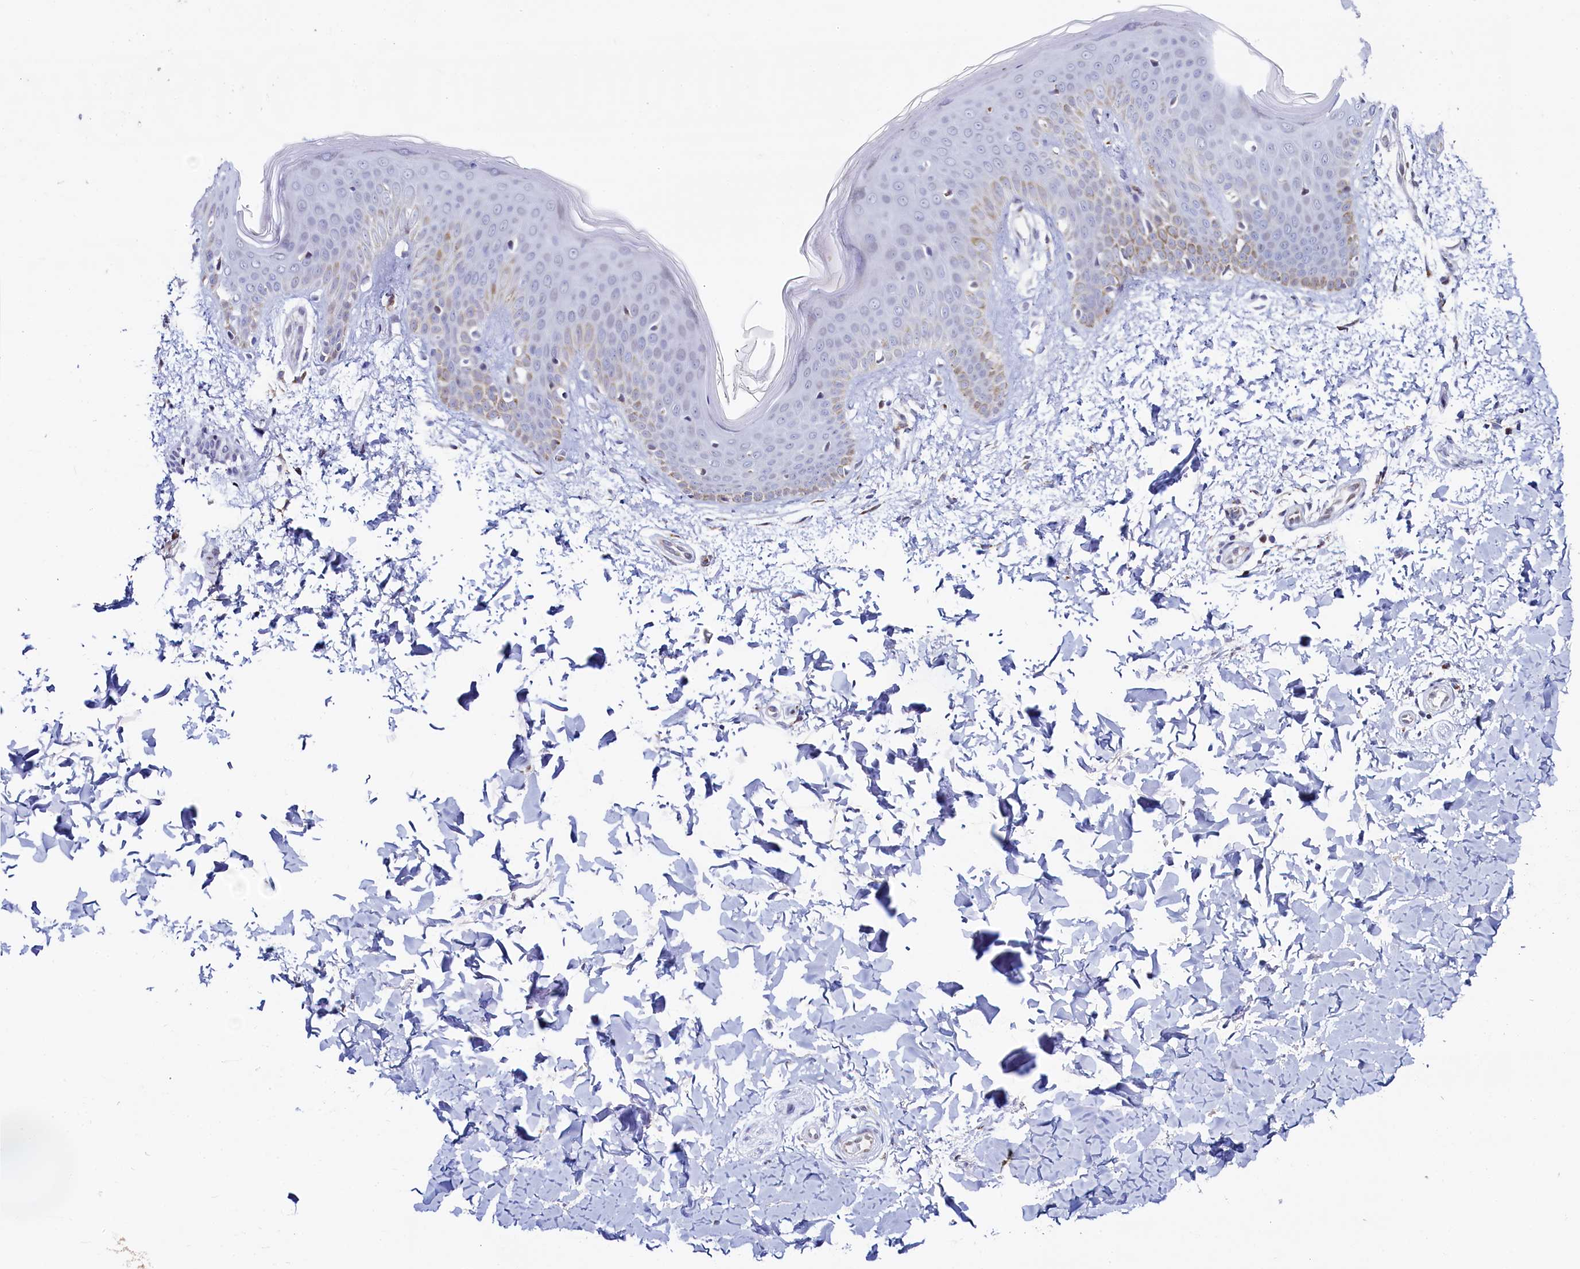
{"staining": {"intensity": "moderate", "quantity": "25%-75%", "location": "cytoplasmic/membranous"}, "tissue": "skin", "cell_type": "Fibroblasts", "image_type": "normal", "snomed": [{"axis": "morphology", "description": "Normal tissue, NOS"}, {"axis": "topography", "description": "Skin"}], "caption": "This histopathology image reveals benign skin stained with IHC to label a protein in brown. The cytoplasmic/membranous of fibroblasts show moderate positivity for the protein. Nuclei are counter-stained blue.", "gene": "HDGFL3", "patient": {"sex": "male", "age": 36}}